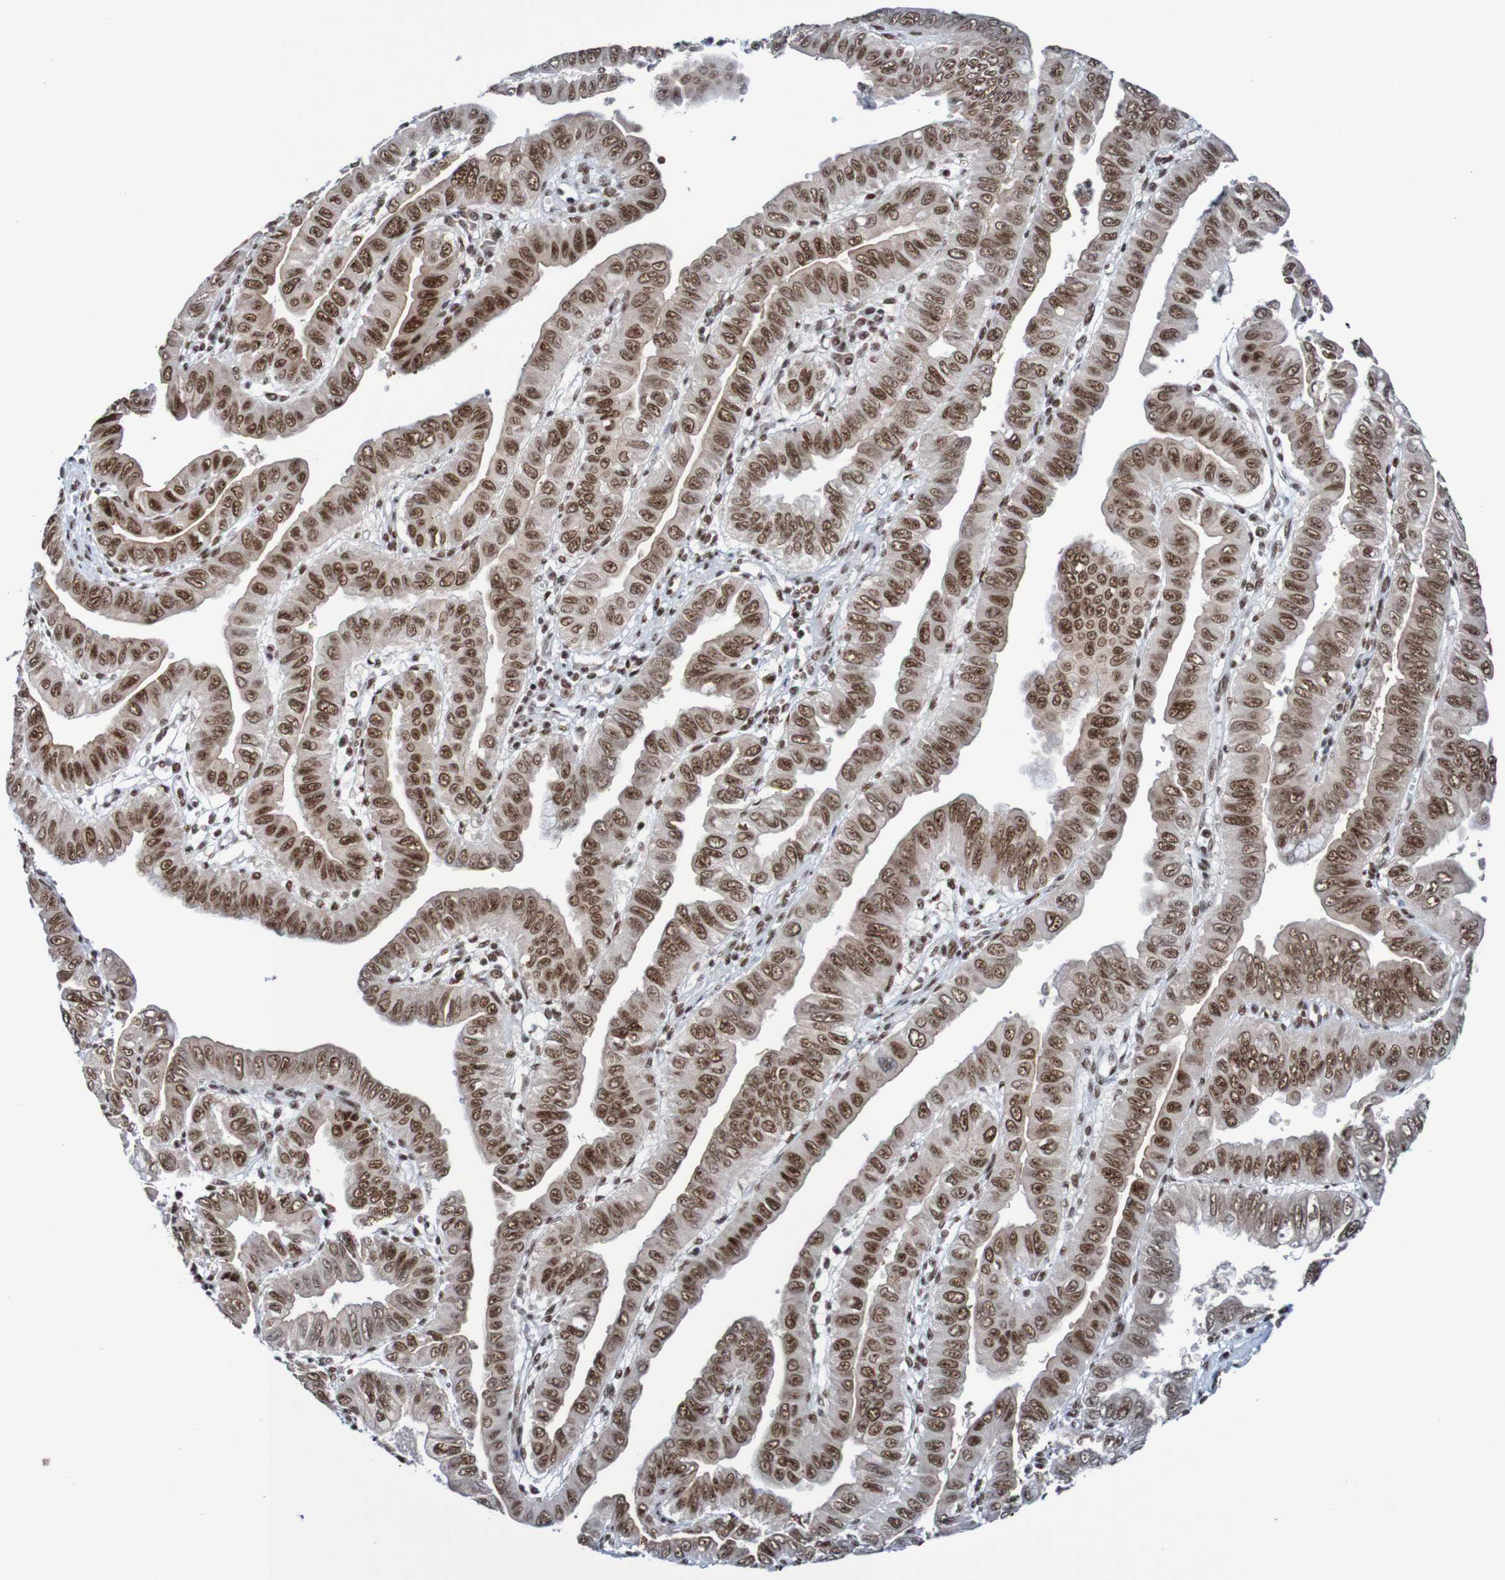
{"staining": {"intensity": "strong", "quantity": ">75%", "location": "nuclear"}, "tissue": "pancreatic cancer", "cell_type": "Tumor cells", "image_type": "cancer", "snomed": [{"axis": "morphology", "description": "Normal tissue, NOS"}, {"axis": "topography", "description": "Lymph node"}], "caption": "Protein staining of pancreatic cancer tissue demonstrates strong nuclear positivity in about >75% of tumor cells.", "gene": "CDC5L", "patient": {"sex": "male", "age": 50}}